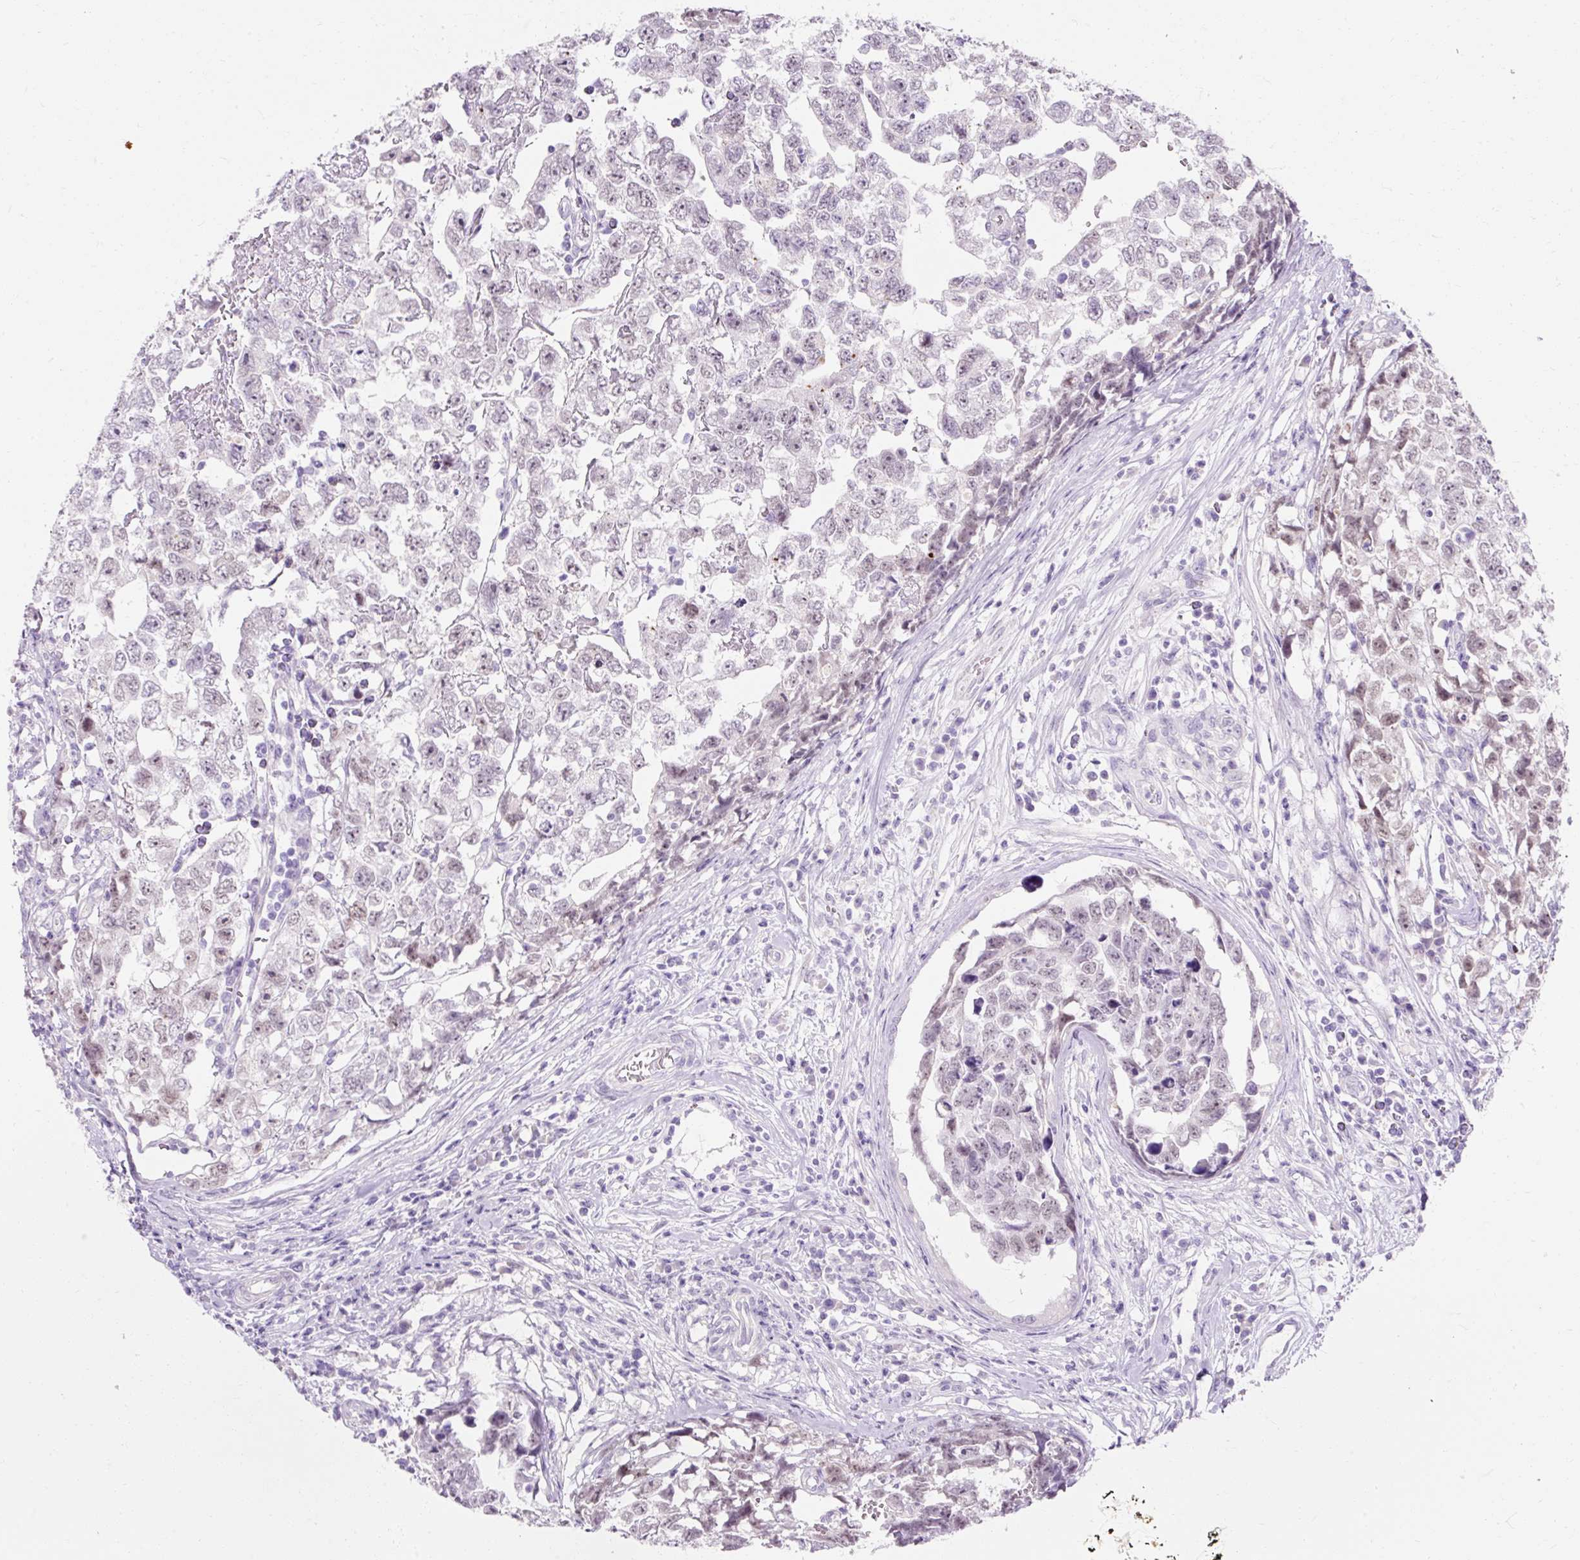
{"staining": {"intensity": "weak", "quantity": "<25%", "location": "nuclear"}, "tissue": "testis cancer", "cell_type": "Tumor cells", "image_type": "cancer", "snomed": [{"axis": "morphology", "description": "Carcinoma, Embryonal, NOS"}, {"axis": "topography", "description": "Testis"}], "caption": "DAB (3,3'-diaminobenzidine) immunohistochemical staining of human testis cancer demonstrates no significant staining in tumor cells. (Stains: DAB IHC with hematoxylin counter stain, Microscopy: brightfield microscopy at high magnification).", "gene": "TMEM213", "patient": {"sex": "male", "age": 22}}